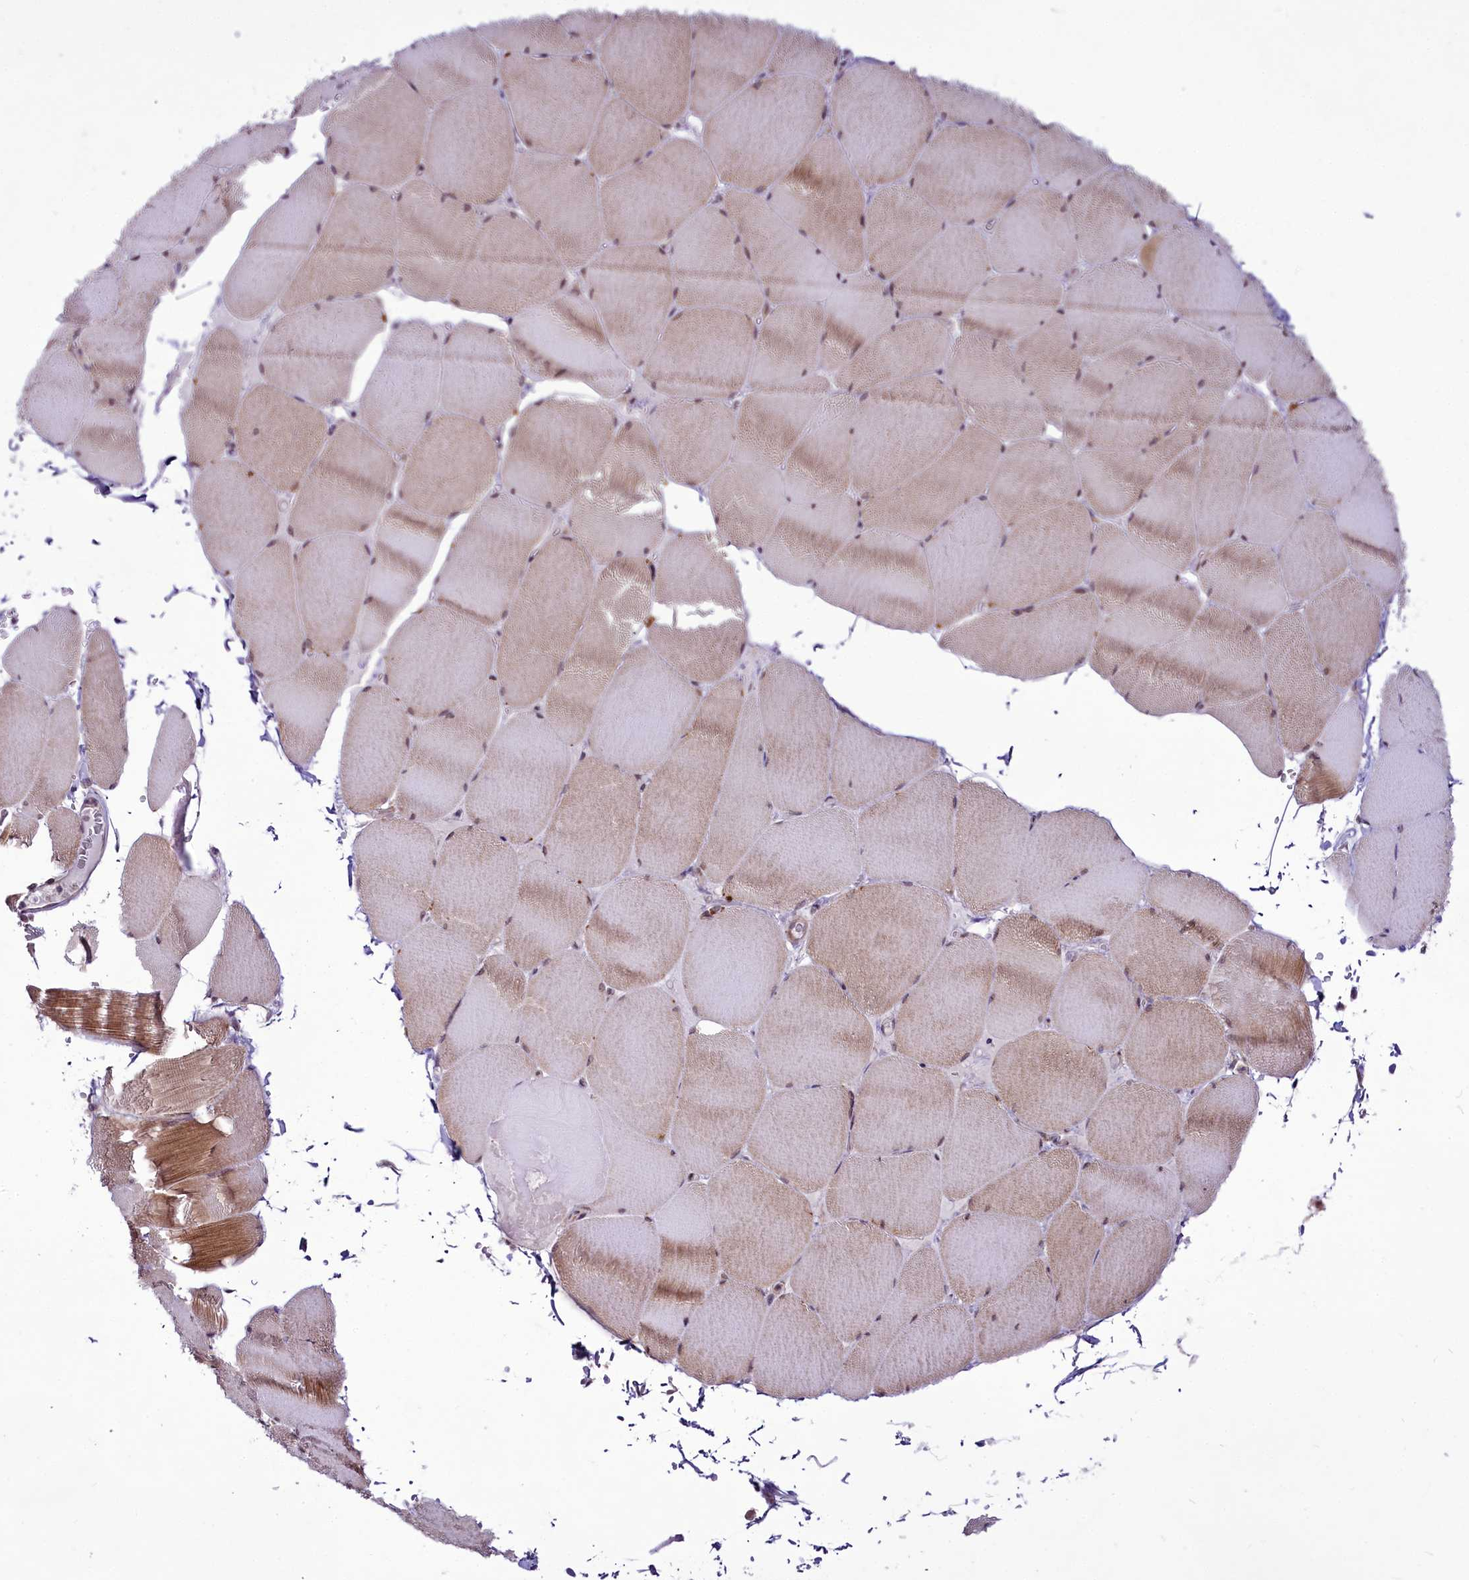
{"staining": {"intensity": "moderate", "quantity": "25%-75%", "location": "cytoplasmic/membranous,nuclear"}, "tissue": "skeletal muscle", "cell_type": "Myocytes", "image_type": "normal", "snomed": [{"axis": "morphology", "description": "Normal tissue, NOS"}, {"axis": "topography", "description": "Skeletal muscle"}, {"axis": "topography", "description": "Head-Neck"}], "caption": "Brown immunohistochemical staining in normal skeletal muscle reveals moderate cytoplasmic/membranous,nuclear staining in approximately 25%-75% of myocytes.", "gene": "RSBN1", "patient": {"sex": "male", "age": 66}}